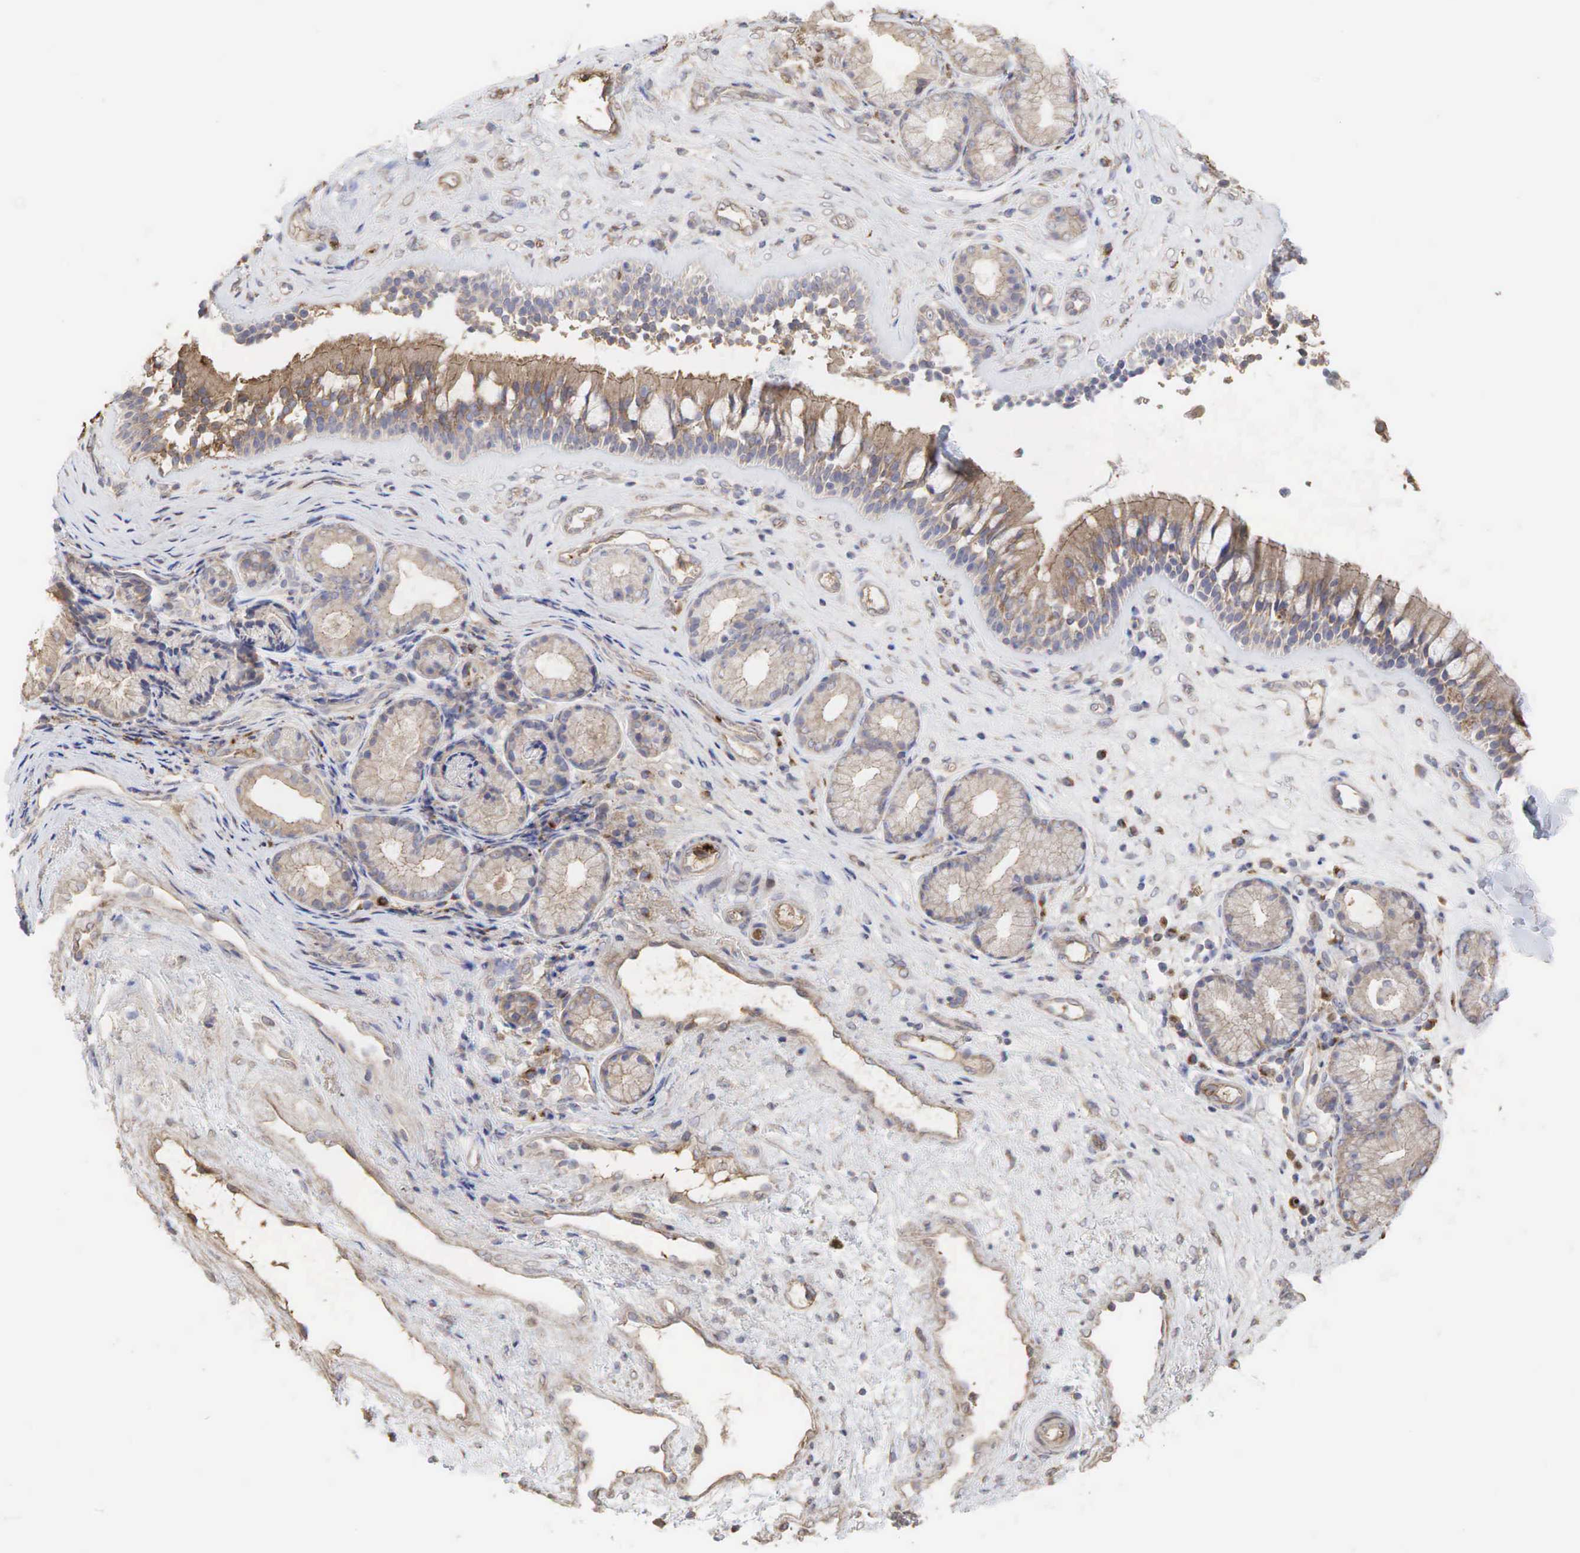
{"staining": {"intensity": "moderate", "quantity": ">75%", "location": "cytoplasmic/membranous"}, "tissue": "nasopharynx", "cell_type": "Respiratory epithelial cells", "image_type": "normal", "snomed": [{"axis": "morphology", "description": "Normal tissue, NOS"}, {"axis": "topography", "description": "Nasopharynx"}], "caption": "Immunohistochemistry (IHC) (DAB) staining of unremarkable nasopharynx demonstrates moderate cytoplasmic/membranous protein expression in about >75% of respiratory epithelial cells.", "gene": "PABPC5", "patient": {"sex": "female", "age": 78}}